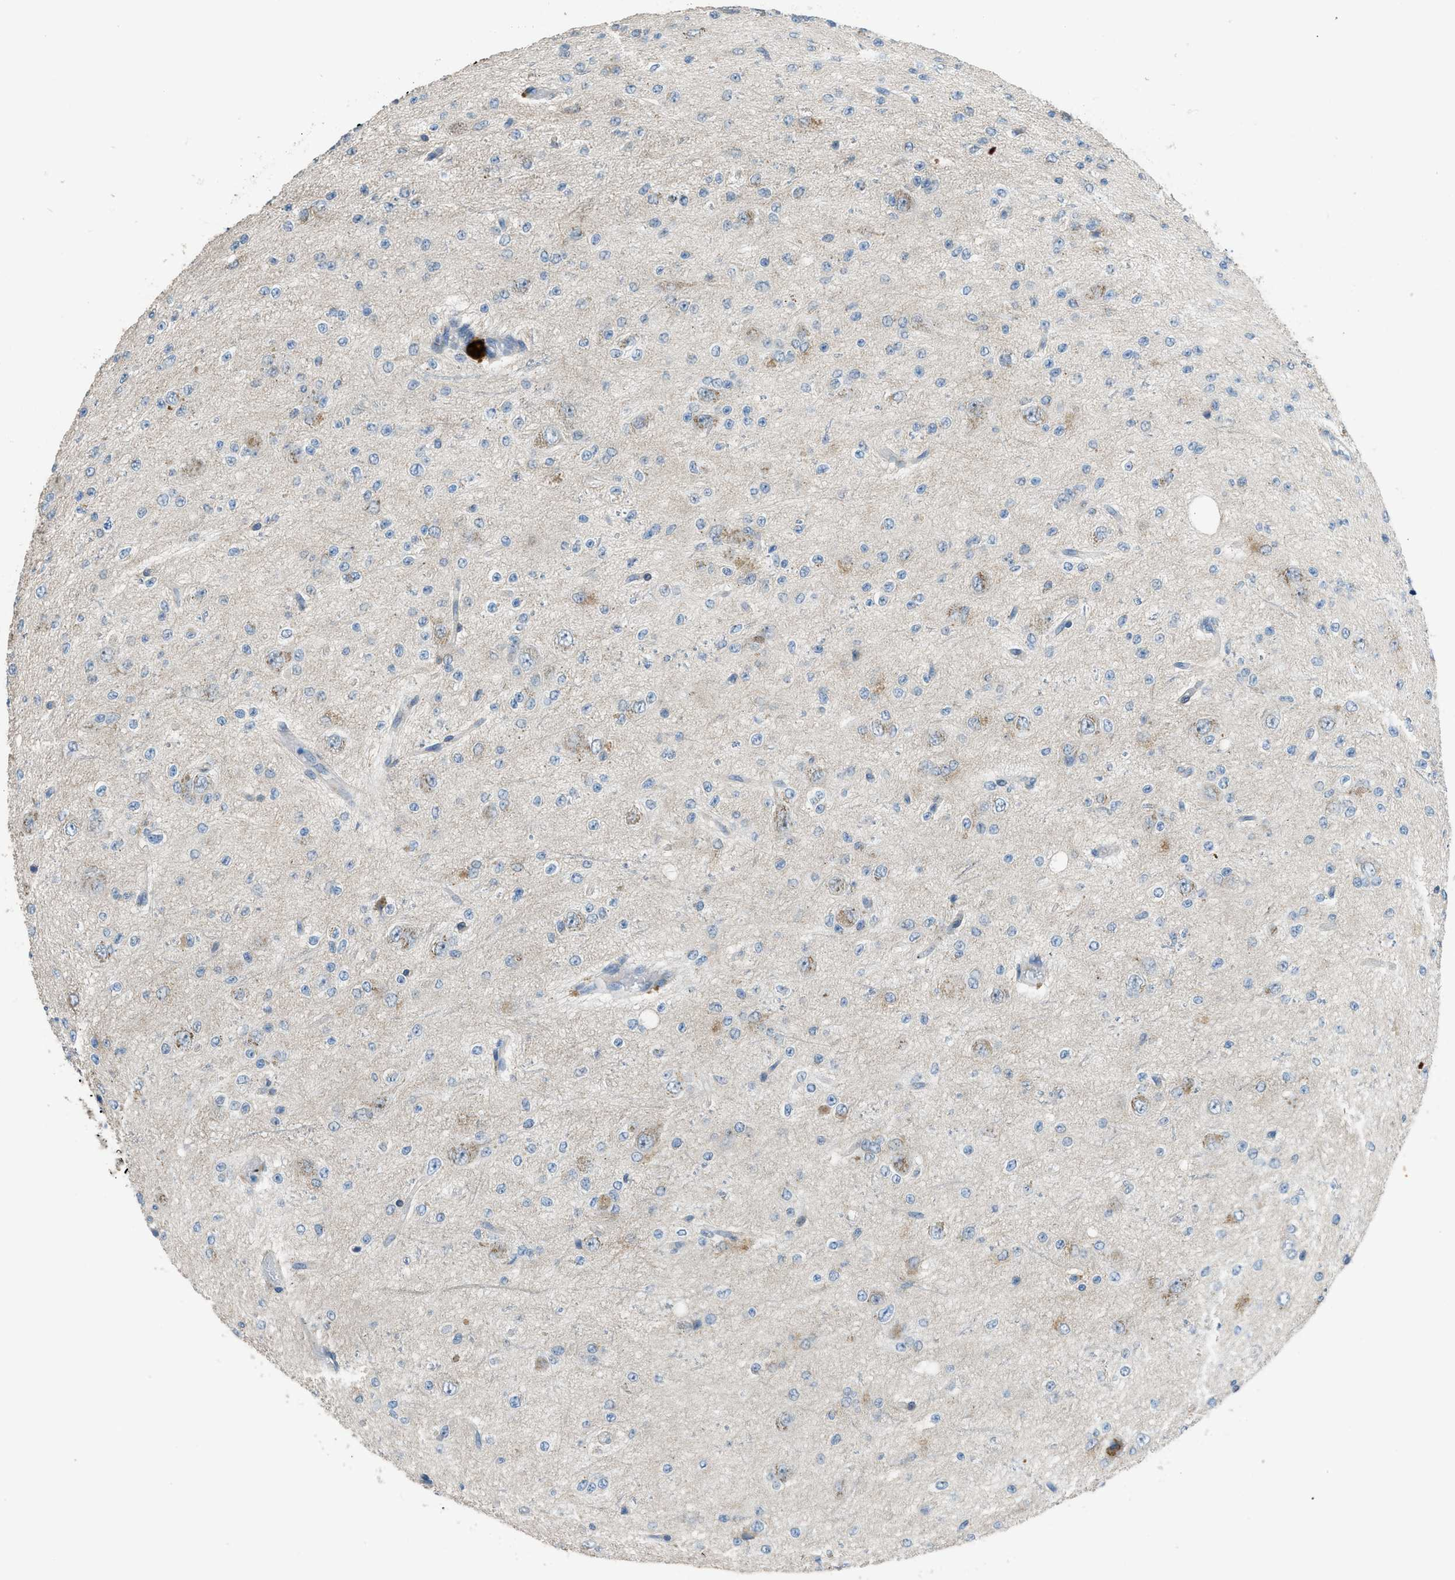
{"staining": {"intensity": "weak", "quantity": "<25%", "location": "cytoplasmic/membranous"}, "tissue": "glioma", "cell_type": "Tumor cells", "image_type": "cancer", "snomed": [{"axis": "morphology", "description": "Glioma, malignant, High grade"}, {"axis": "topography", "description": "pancreas cauda"}], "caption": "The micrograph reveals no significant expression in tumor cells of malignant glioma (high-grade).", "gene": "TIMD4", "patient": {"sex": "male", "age": 60}}